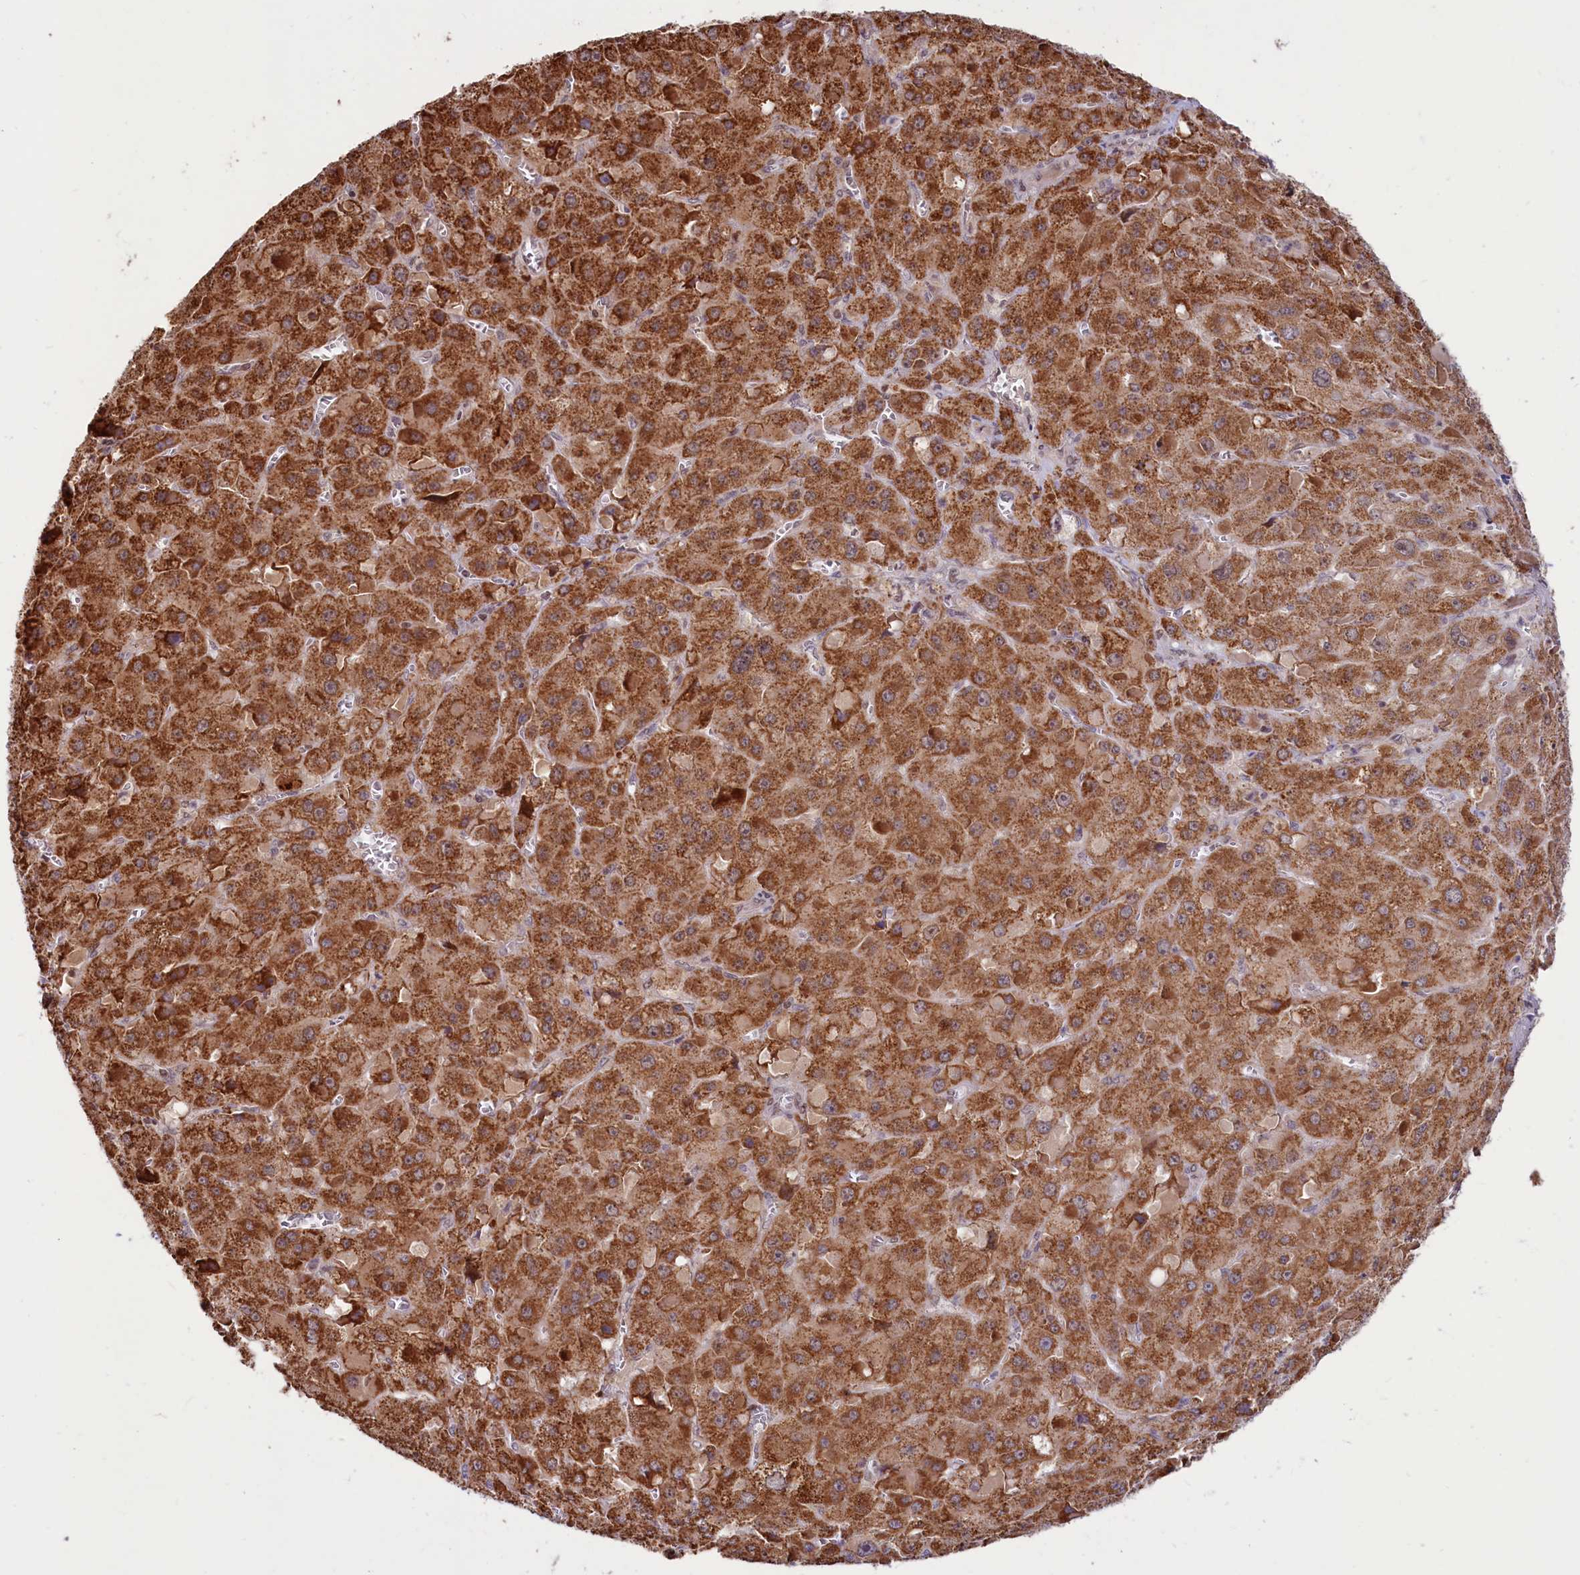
{"staining": {"intensity": "strong", "quantity": ">75%", "location": "cytoplasmic/membranous"}, "tissue": "liver cancer", "cell_type": "Tumor cells", "image_type": "cancer", "snomed": [{"axis": "morphology", "description": "Carcinoma, Hepatocellular, NOS"}, {"axis": "topography", "description": "Liver"}], "caption": "The image exhibits immunohistochemical staining of liver hepatocellular carcinoma. There is strong cytoplasmic/membranous expression is identified in about >75% of tumor cells.", "gene": "PHC3", "patient": {"sex": "female", "age": 73}}